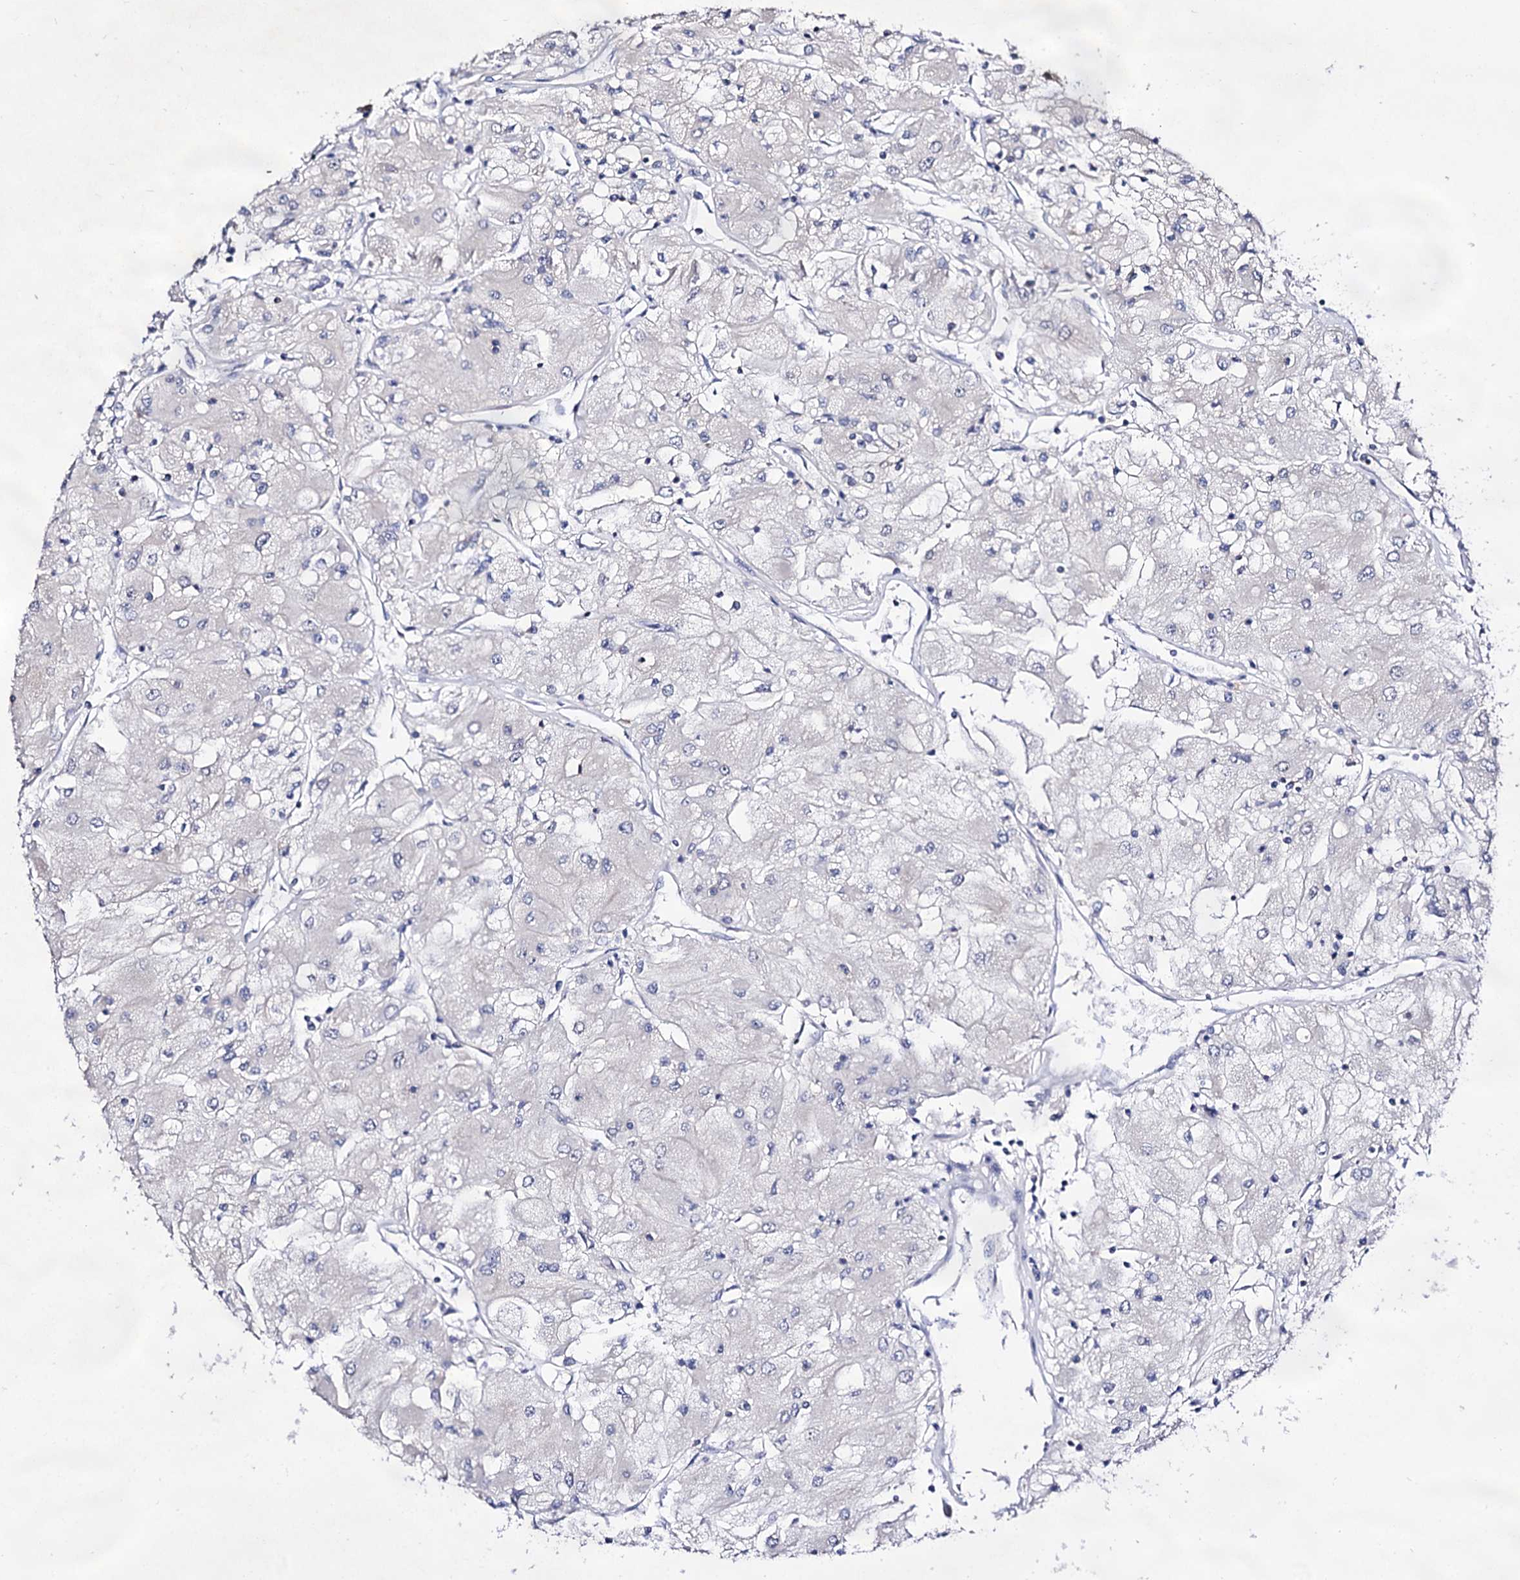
{"staining": {"intensity": "negative", "quantity": "none", "location": "none"}, "tissue": "renal cancer", "cell_type": "Tumor cells", "image_type": "cancer", "snomed": [{"axis": "morphology", "description": "Adenocarcinoma, NOS"}, {"axis": "topography", "description": "Kidney"}], "caption": "There is no significant expression in tumor cells of renal adenocarcinoma.", "gene": "ARFIP2", "patient": {"sex": "male", "age": 80}}